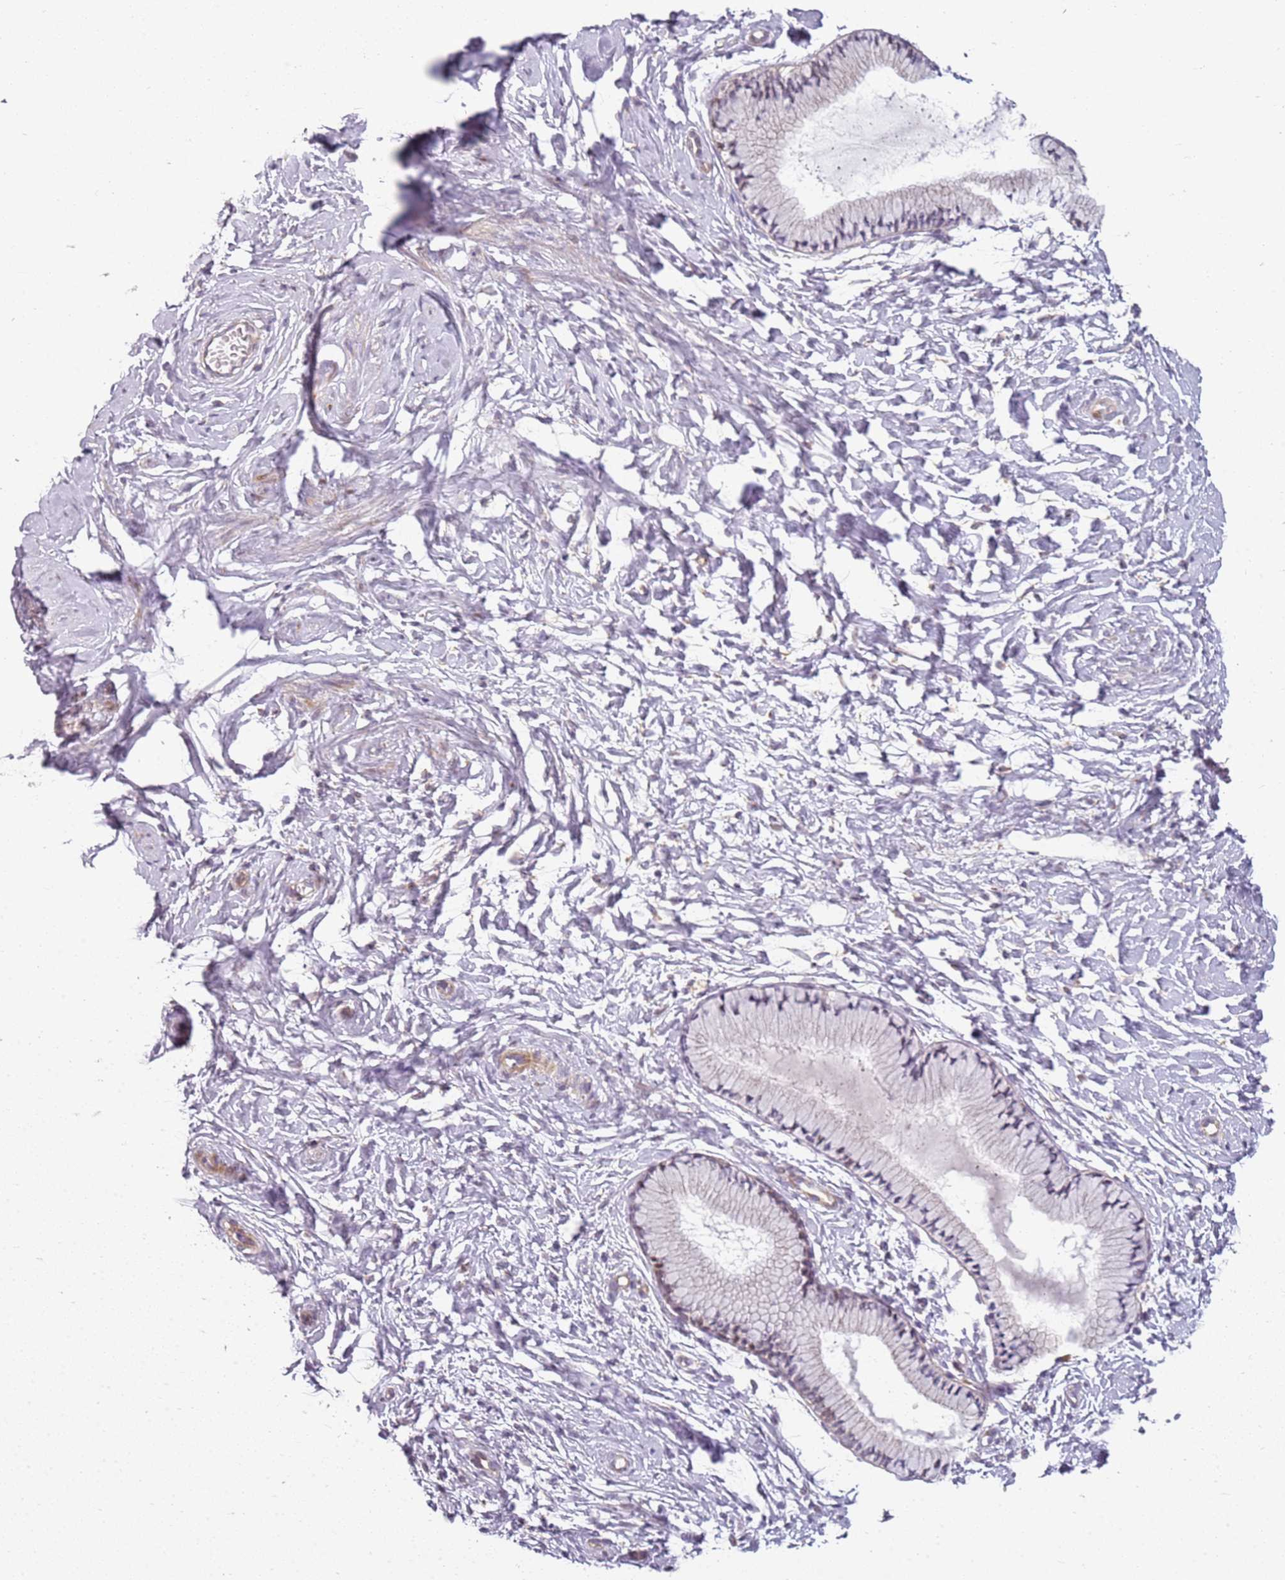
{"staining": {"intensity": "moderate", "quantity": "25%-75%", "location": "cytoplasmic/membranous"}, "tissue": "cervix", "cell_type": "Glandular cells", "image_type": "normal", "snomed": [{"axis": "morphology", "description": "Normal tissue, NOS"}, {"axis": "topography", "description": "Cervix"}], "caption": "Immunohistochemistry of unremarkable human cervix demonstrates medium levels of moderate cytoplasmic/membranous positivity in approximately 25%-75% of glandular cells.", "gene": "TMEM200C", "patient": {"sex": "female", "age": 33}}